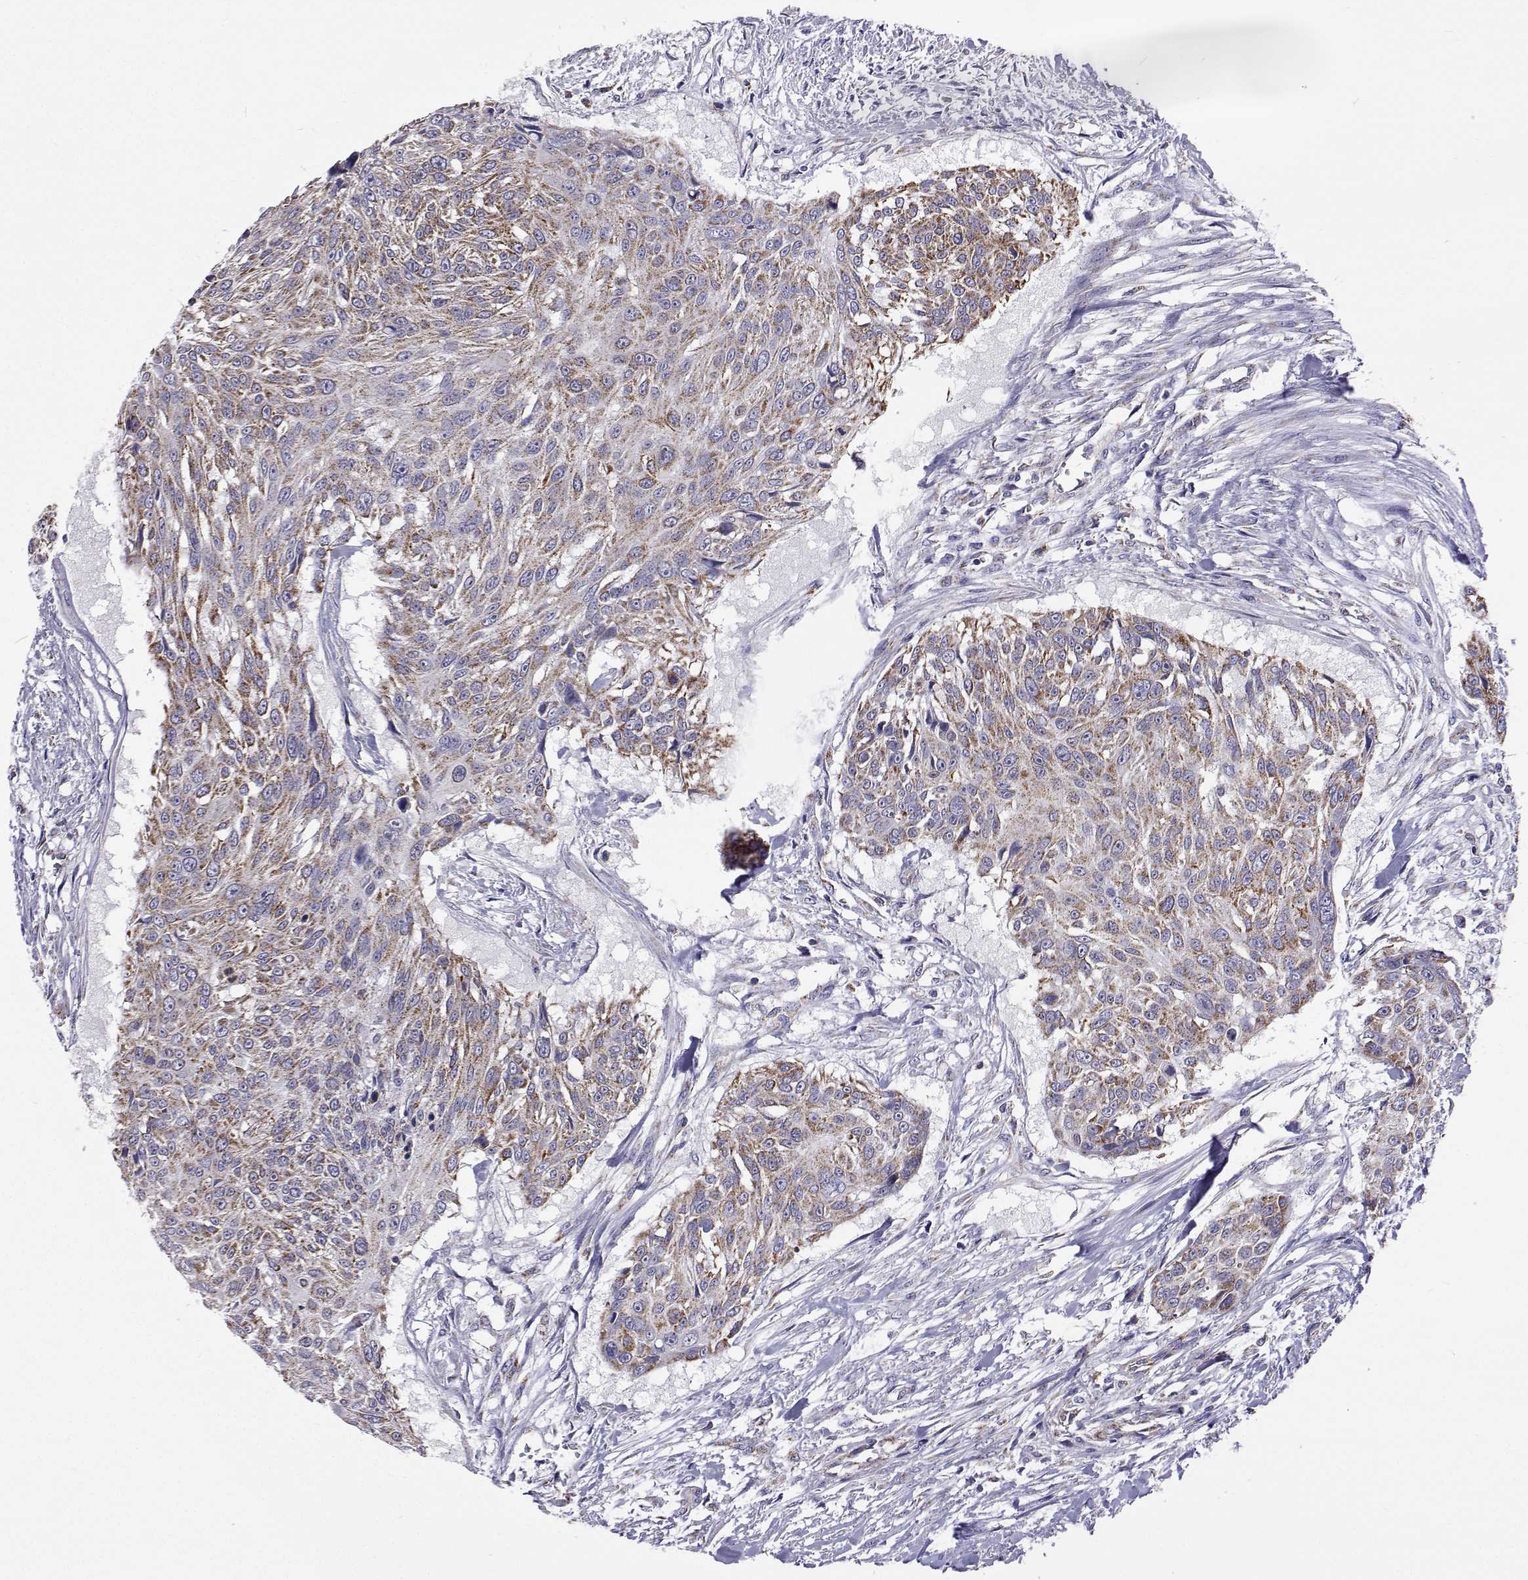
{"staining": {"intensity": "moderate", "quantity": "25%-75%", "location": "cytoplasmic/membranous"}, "tissue": "urothelial cancer", "cell_type": "Tumor cells", "image_type": "cancer", "snomed": [{"axis": "morphology", "description": "Urothelial carcinoma, NOS"}, {"axis": "topography", "description": "Urinary bladder"}], "caption": "Immunohistochemistry (IHC) photomicrograph of human transitional cell carcinoma stained for a protein (brown), which demonstrates medium levels of moderate cytoplasmic/membranous positivity in about 25%-75% of tumor cells.", "gene": "MCCC2", "patient": {"sex": "male", "age": 55}}